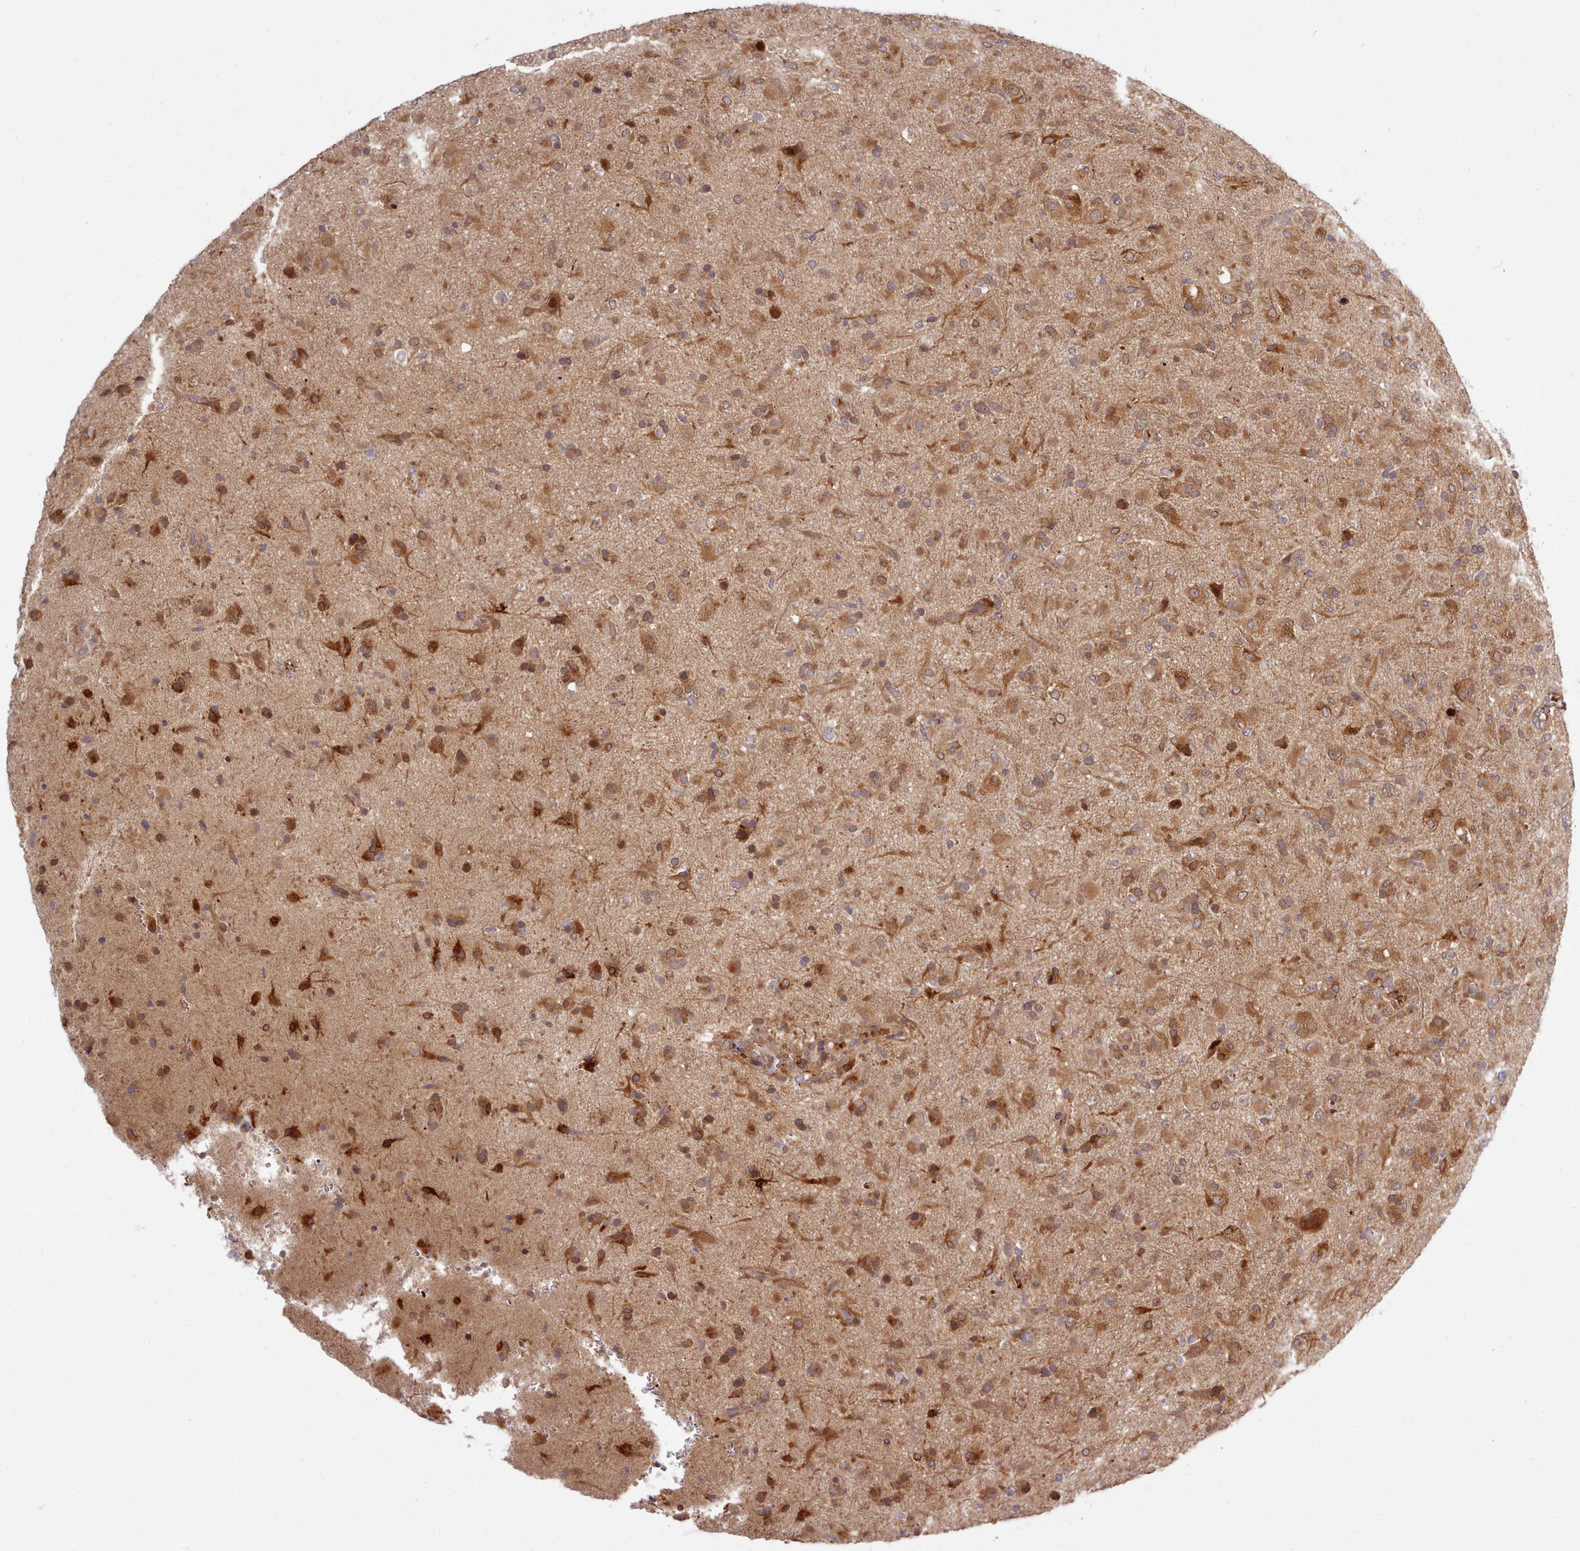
{"staining": {"intensity": "moderate", "quantity": ">75%", "location": "cytoplasmic/membranous"}, "tissue": "glioma", "cell_type": "Tumor cells", "image_type": "cancer", "snomed": [{"axis": "morphology", "description": "Glioma, malignant, Low grade"}, {"axis": "topography", "description": "Brain"}], "caption": "A micrograph showing moderate cytoplasmic/membranous staining in about >75% of tumor cells in malignant glioma (low-grade), as visualized by brown immunohistochemical staining.", "gene": "UBE2G1", "patient": {"sex": "male", "age": 65}}